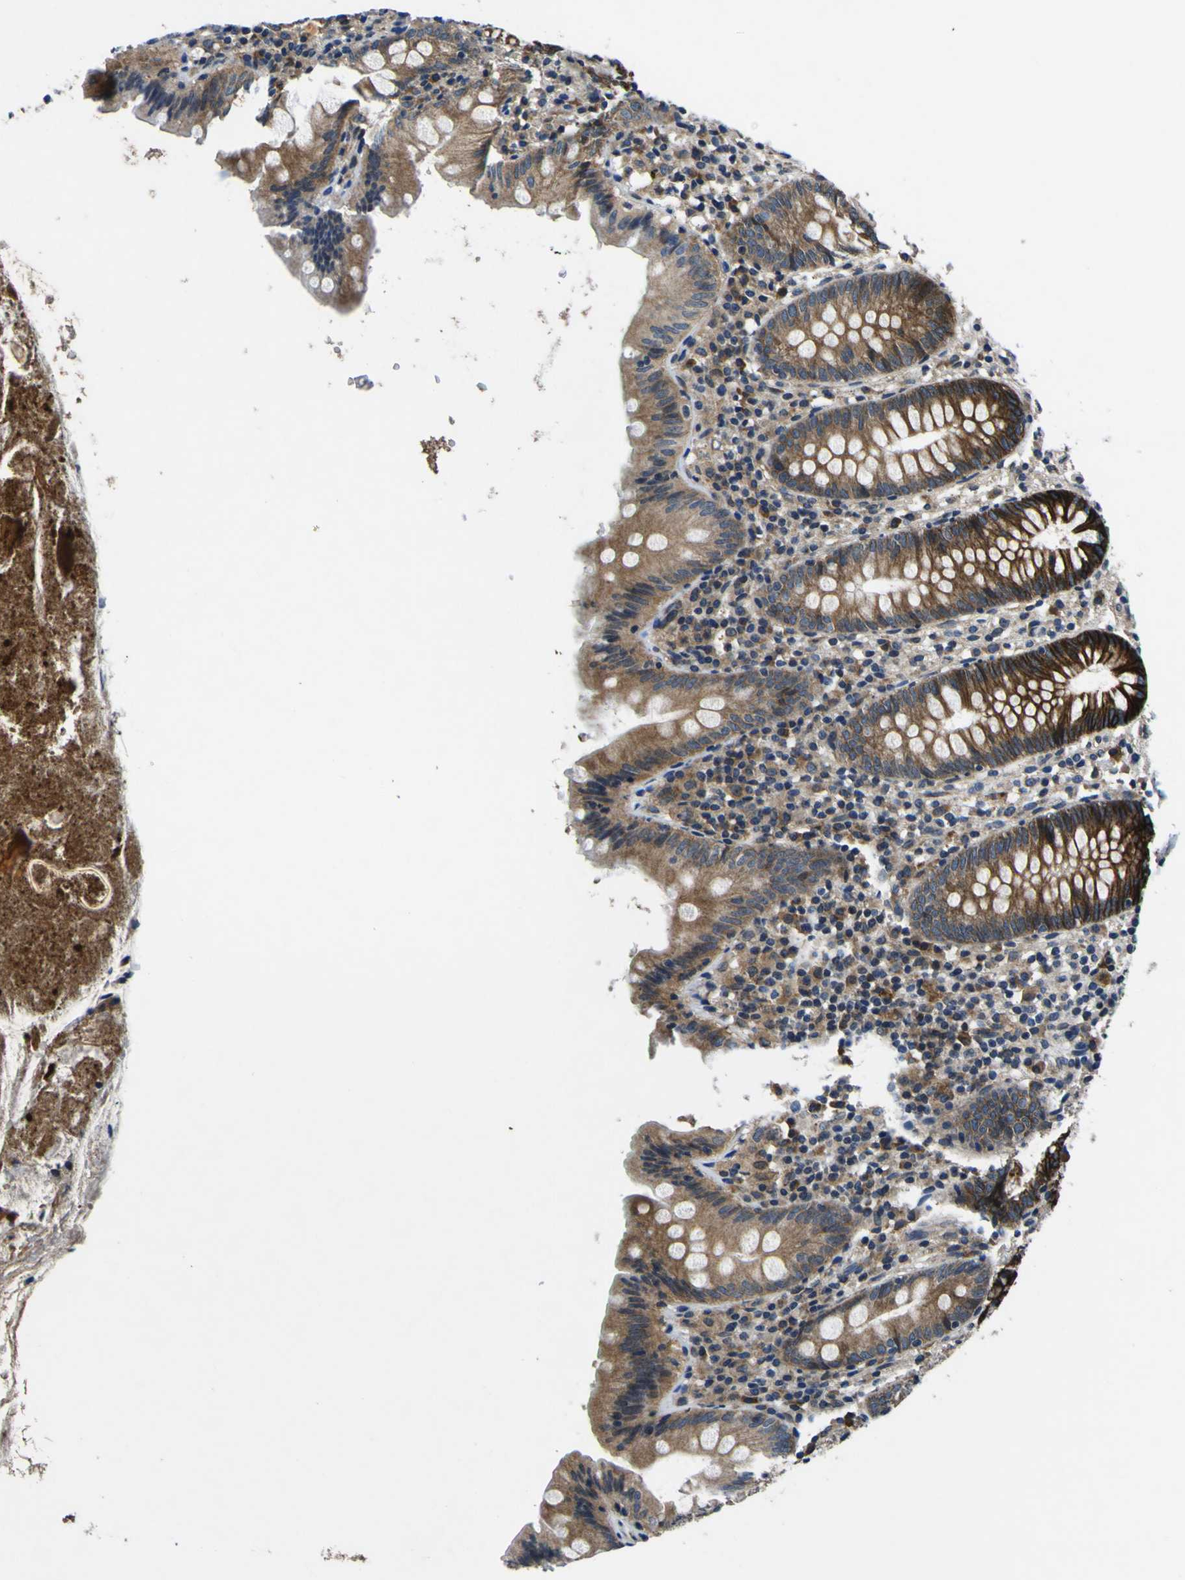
{"staining": {"intensity": "strong", "quantity": "25%-75%", "location": "cytoplasmic/membranous"}, "tissue": "appendix", "cell_type": "Glandular cells", "image_type": "normal", "snomed": [{"axis": "morphology", "description": "Normal tissue, NOS"}, {"axis": "topography", "description": "Appendix"}], "caption": "Human appendix stained with a brown dye displays strong cytoplasmic/membranous positive staining in approximately 25%-75% of glandular cells.", "gene": "EPHB4", "patient": {"sex": "male", "age": 52}}